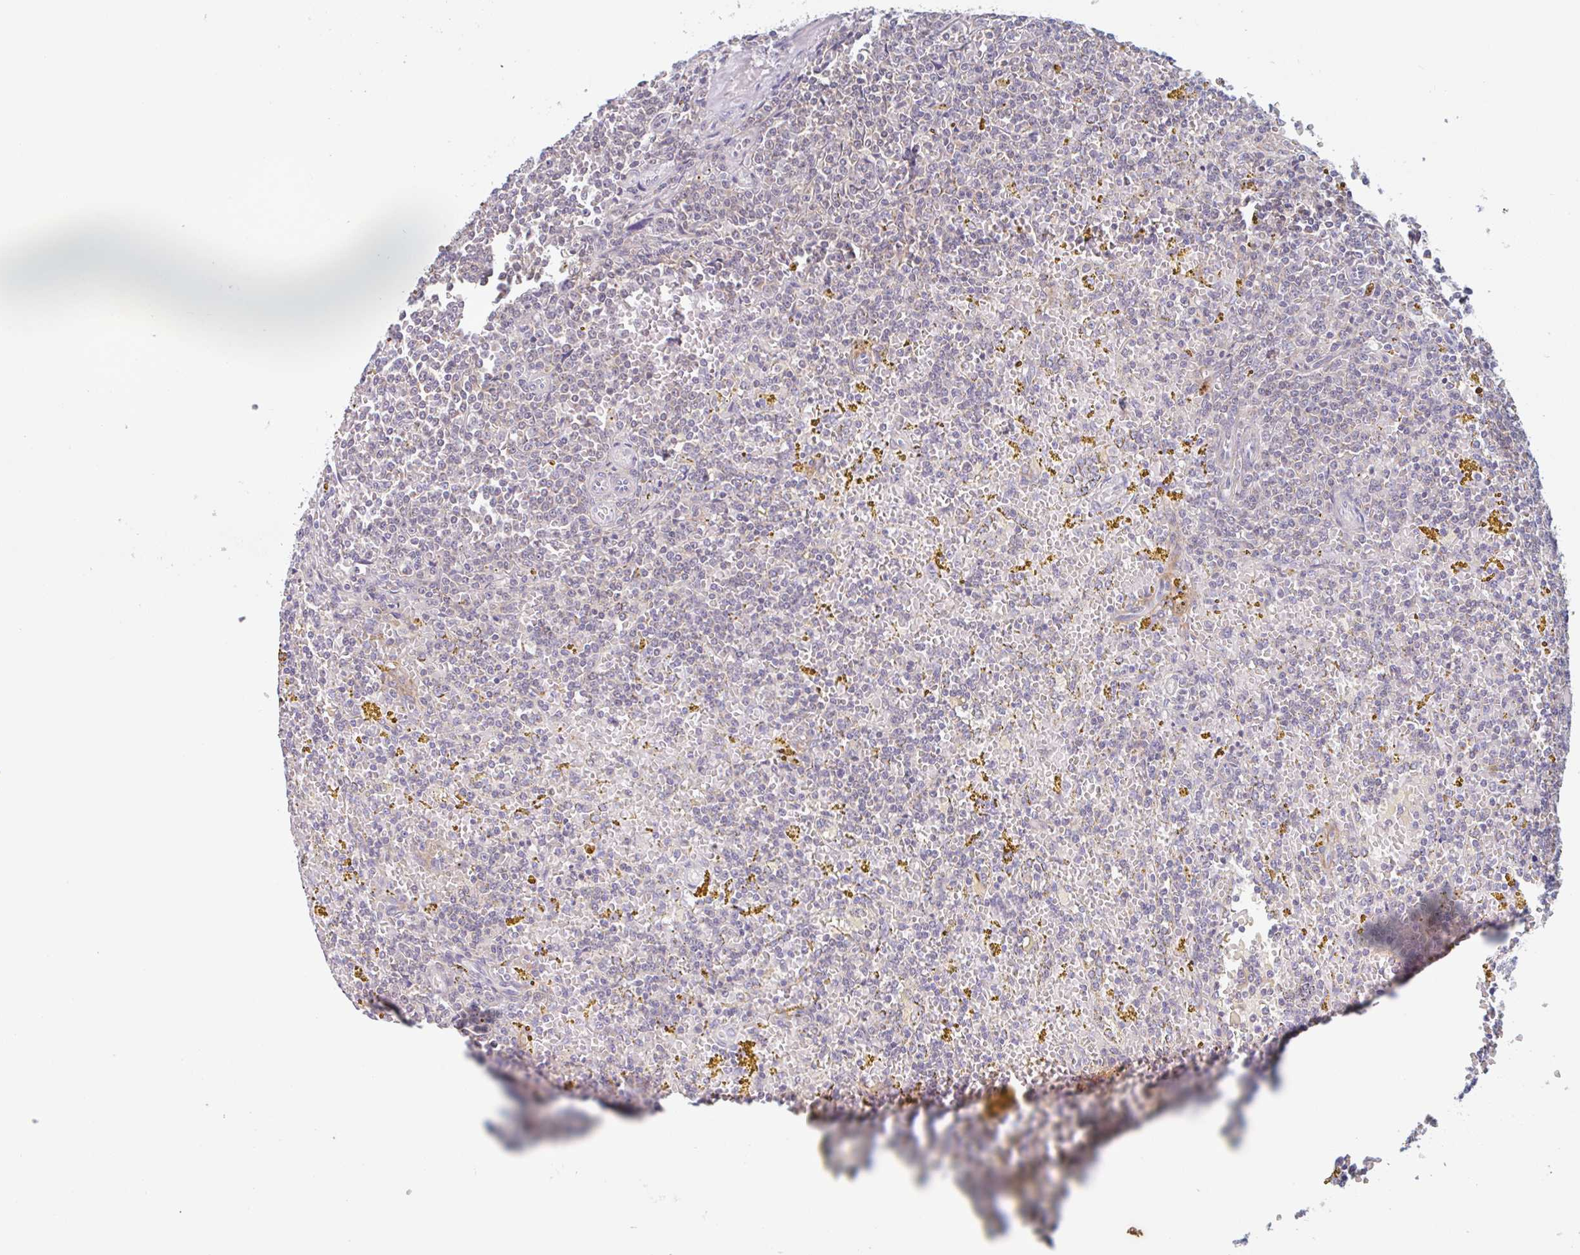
{"staining": {"intensity": "negative", "quantity": "none", "location": "none"}, "tissue": "lymphoma", "cell_type": "Tumor cells", "image_type": "cancer", "snomed": [{"axis": "morphology", "description": "Malignant lymphoma, non-Hodgkin's type, Low grade"}, {"axis": "topography", "description": "Spleen"}, {"axis": "topography", "description": "Lymph node"}], "caption": "Tumor cells show no significant protein expression in lymphoma.", "gene": "SURF1", "patient": {"sex": "female", "age": 66}}